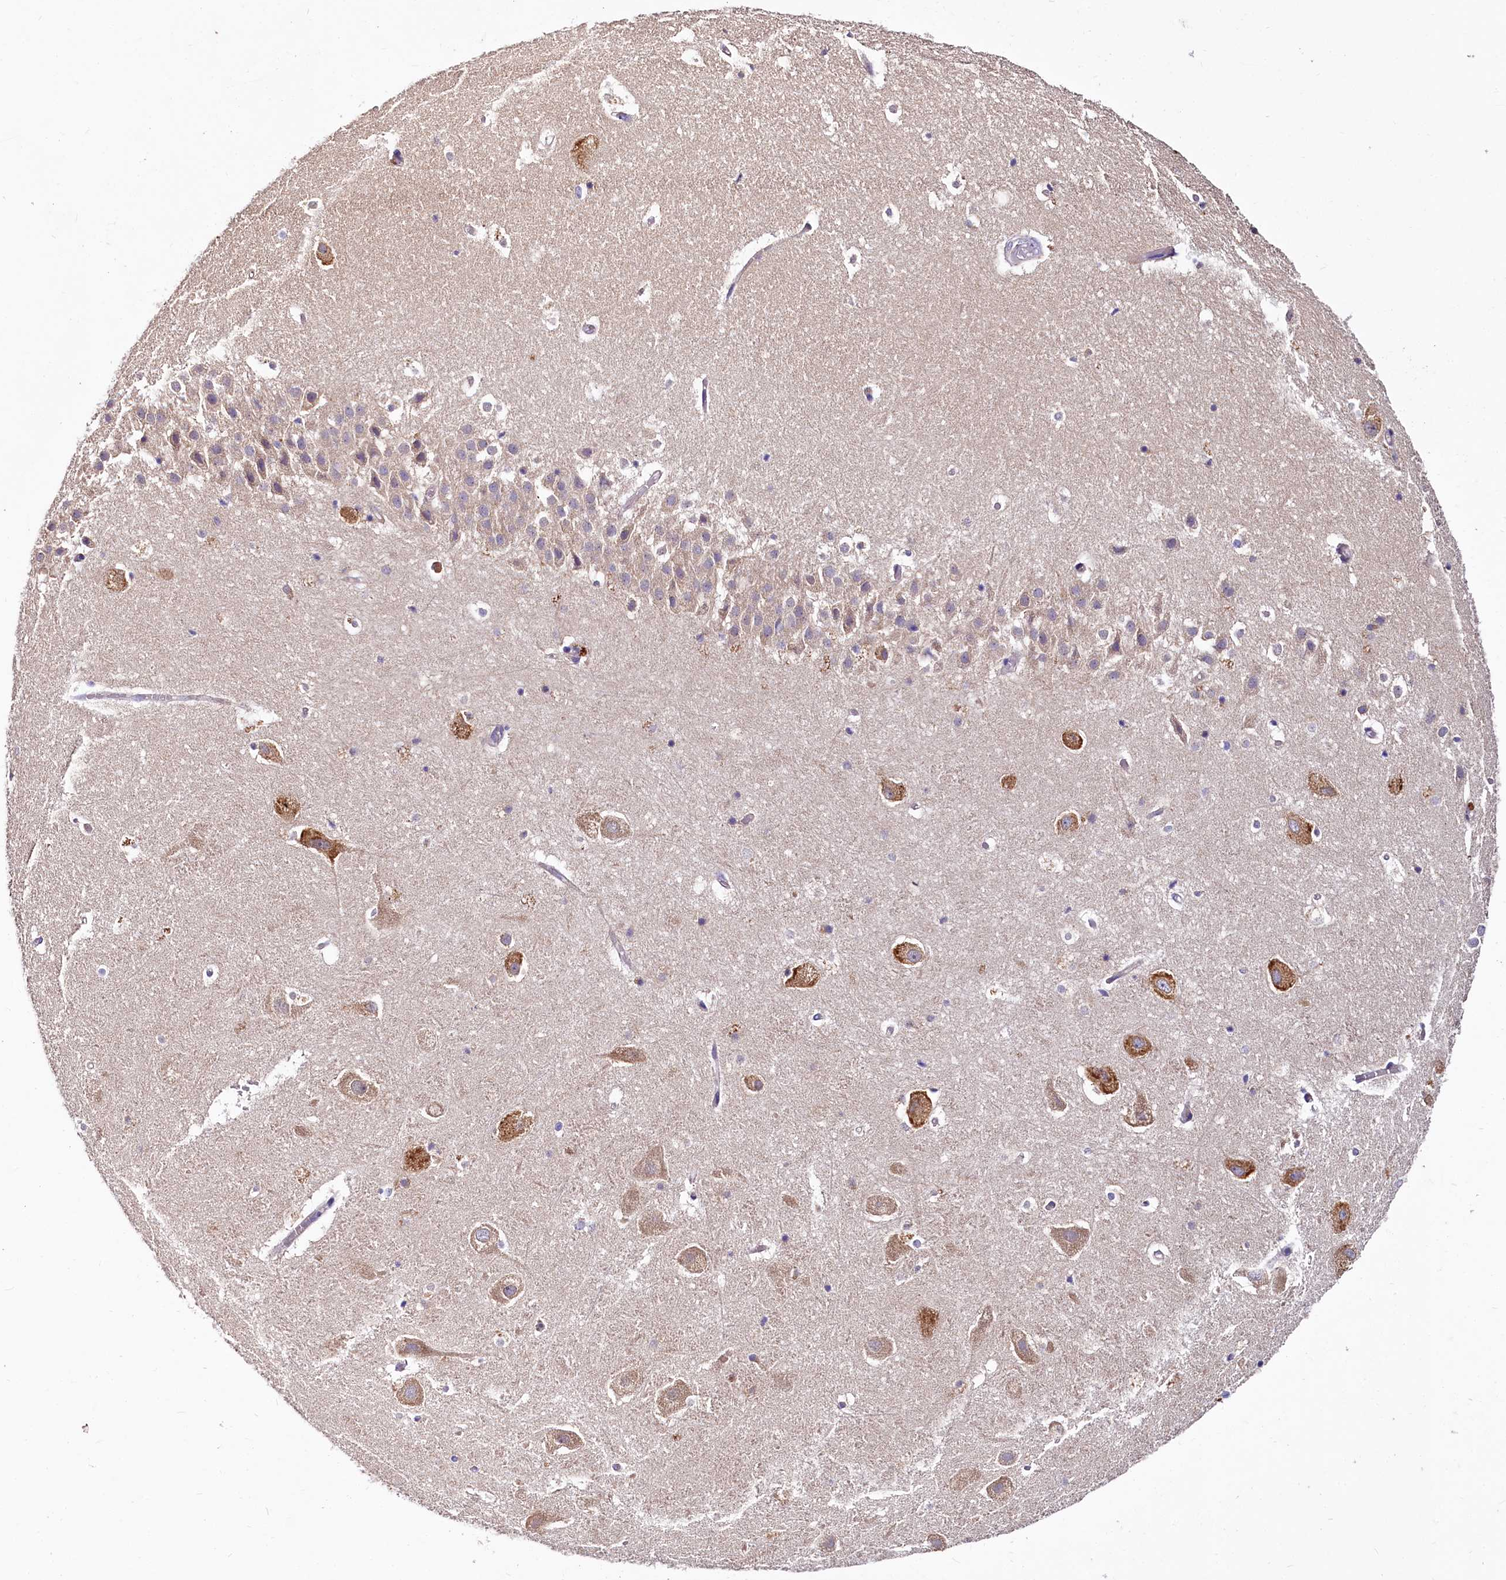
{"staining": {"intensity": "negative", "quantity": "none", "location": "none"}, "tissue": "hippocampus", "cell_type": "Glial cells", "image_type": "normal", "snomed": [{"axis": "morphology", "description": "Normal tissue, NOS"}, {"axis": "topography", "description": "Hippocampus"}], "caption": "Immunohistochemistry histopathology image of benign human hippocampus stained for a protein (brown), which exhibits no staining in glial cells. The staining is performed using DAB (3,3'-diaminobenzidine) brown chromogen with nuclei counter-stained in using hematoxylin.", "gene": "QARS1", "patient": {"sex": "female", "age": 52}}